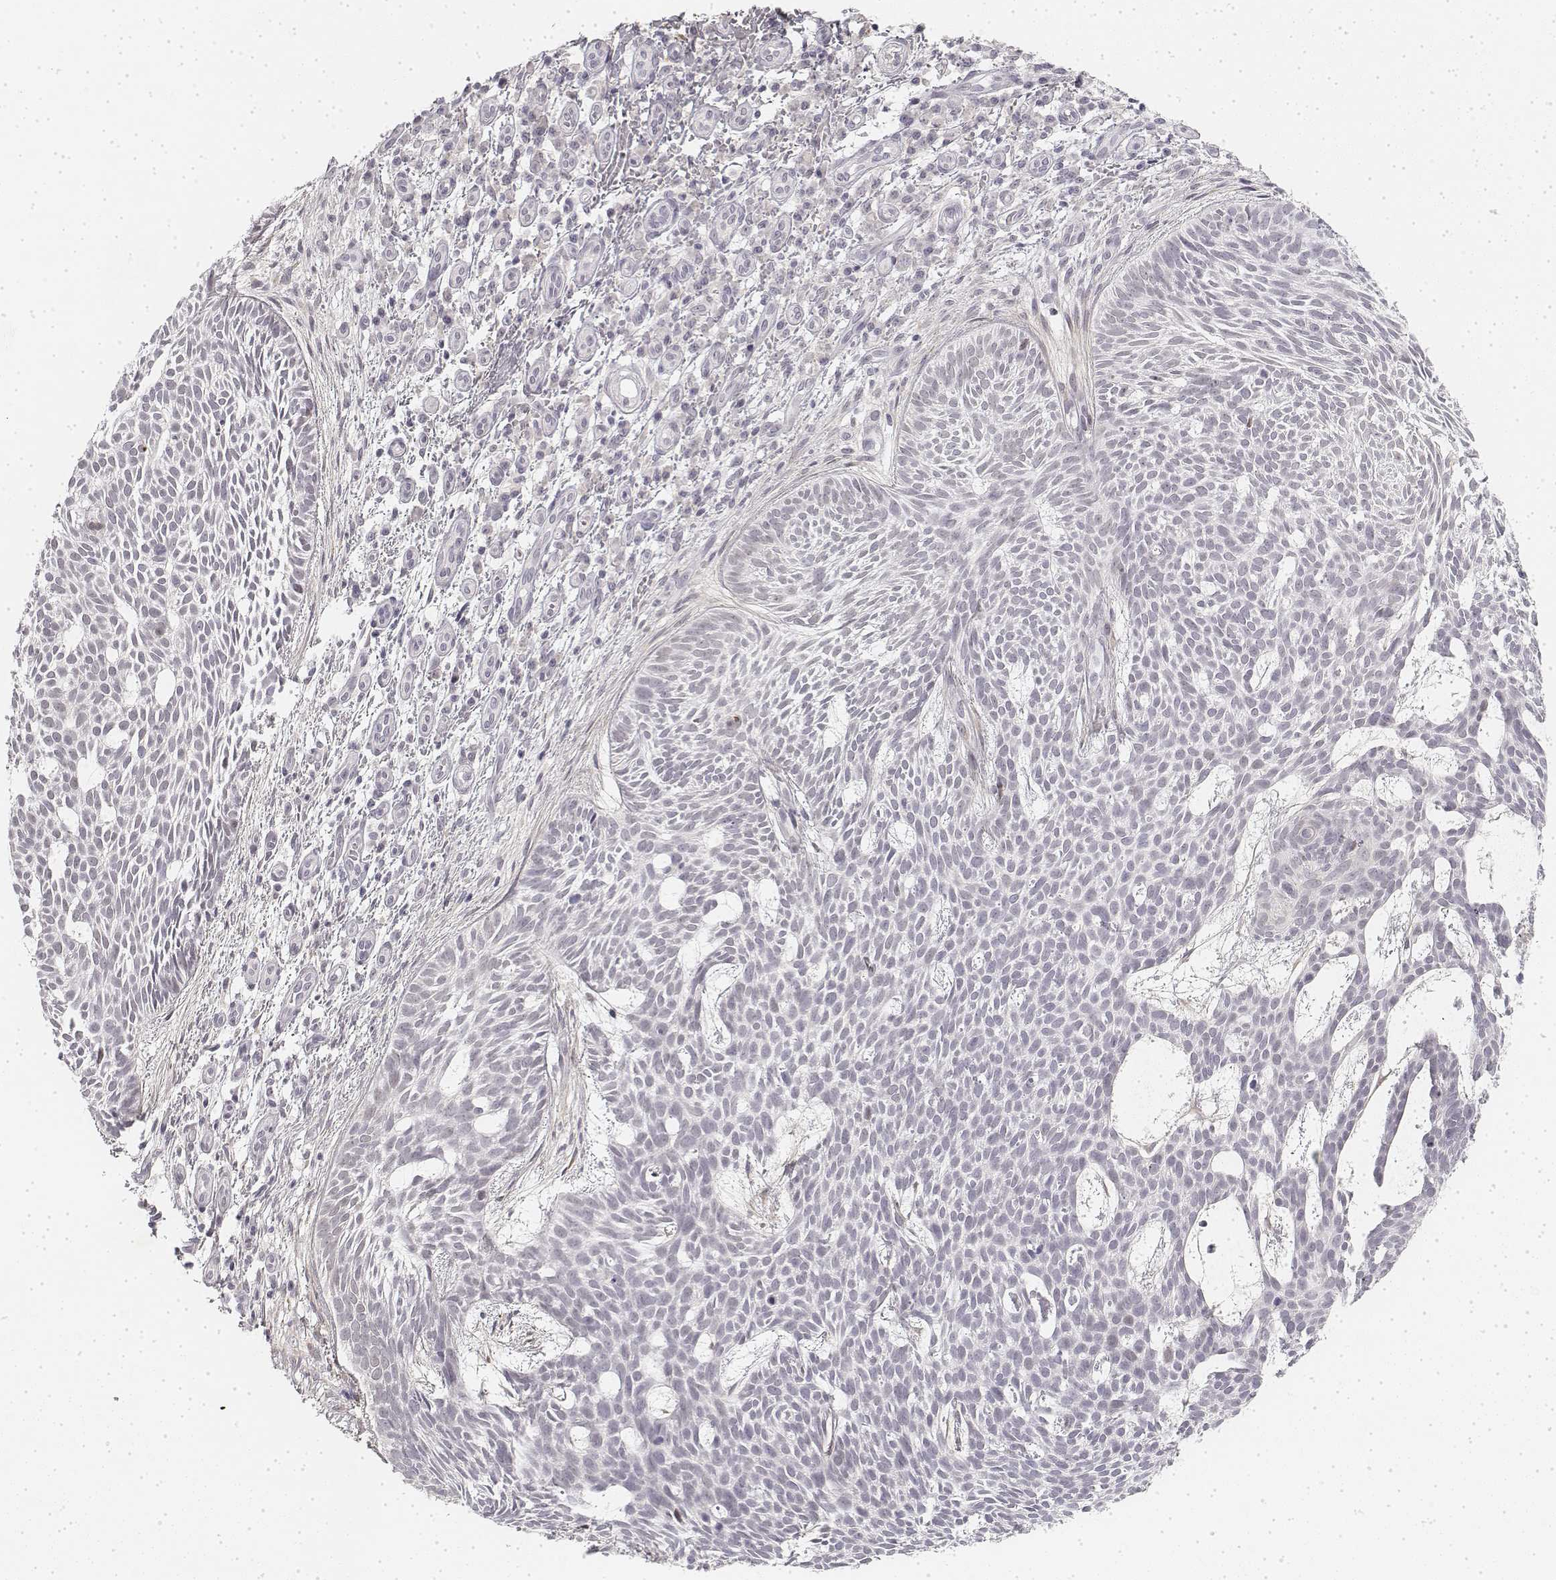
{"staining": {"intensity": "negative", "quantity": "none", "location": "none"}, "tissue": "skin cancer", "cell_type": "Tumor cells", "image_type": "cancer", "snomed": [{"axis": "morphology", "description": "Basal cell carcinoma"}, {"axis": "topography", "description": "Skin"}], "caption": "This is an IHC photomicrograph of human basal cell carcinoma (skin). There is no staining in tumor cells.", "gene": "KRT84", "patient": {"sex": "male", "age": 59}}